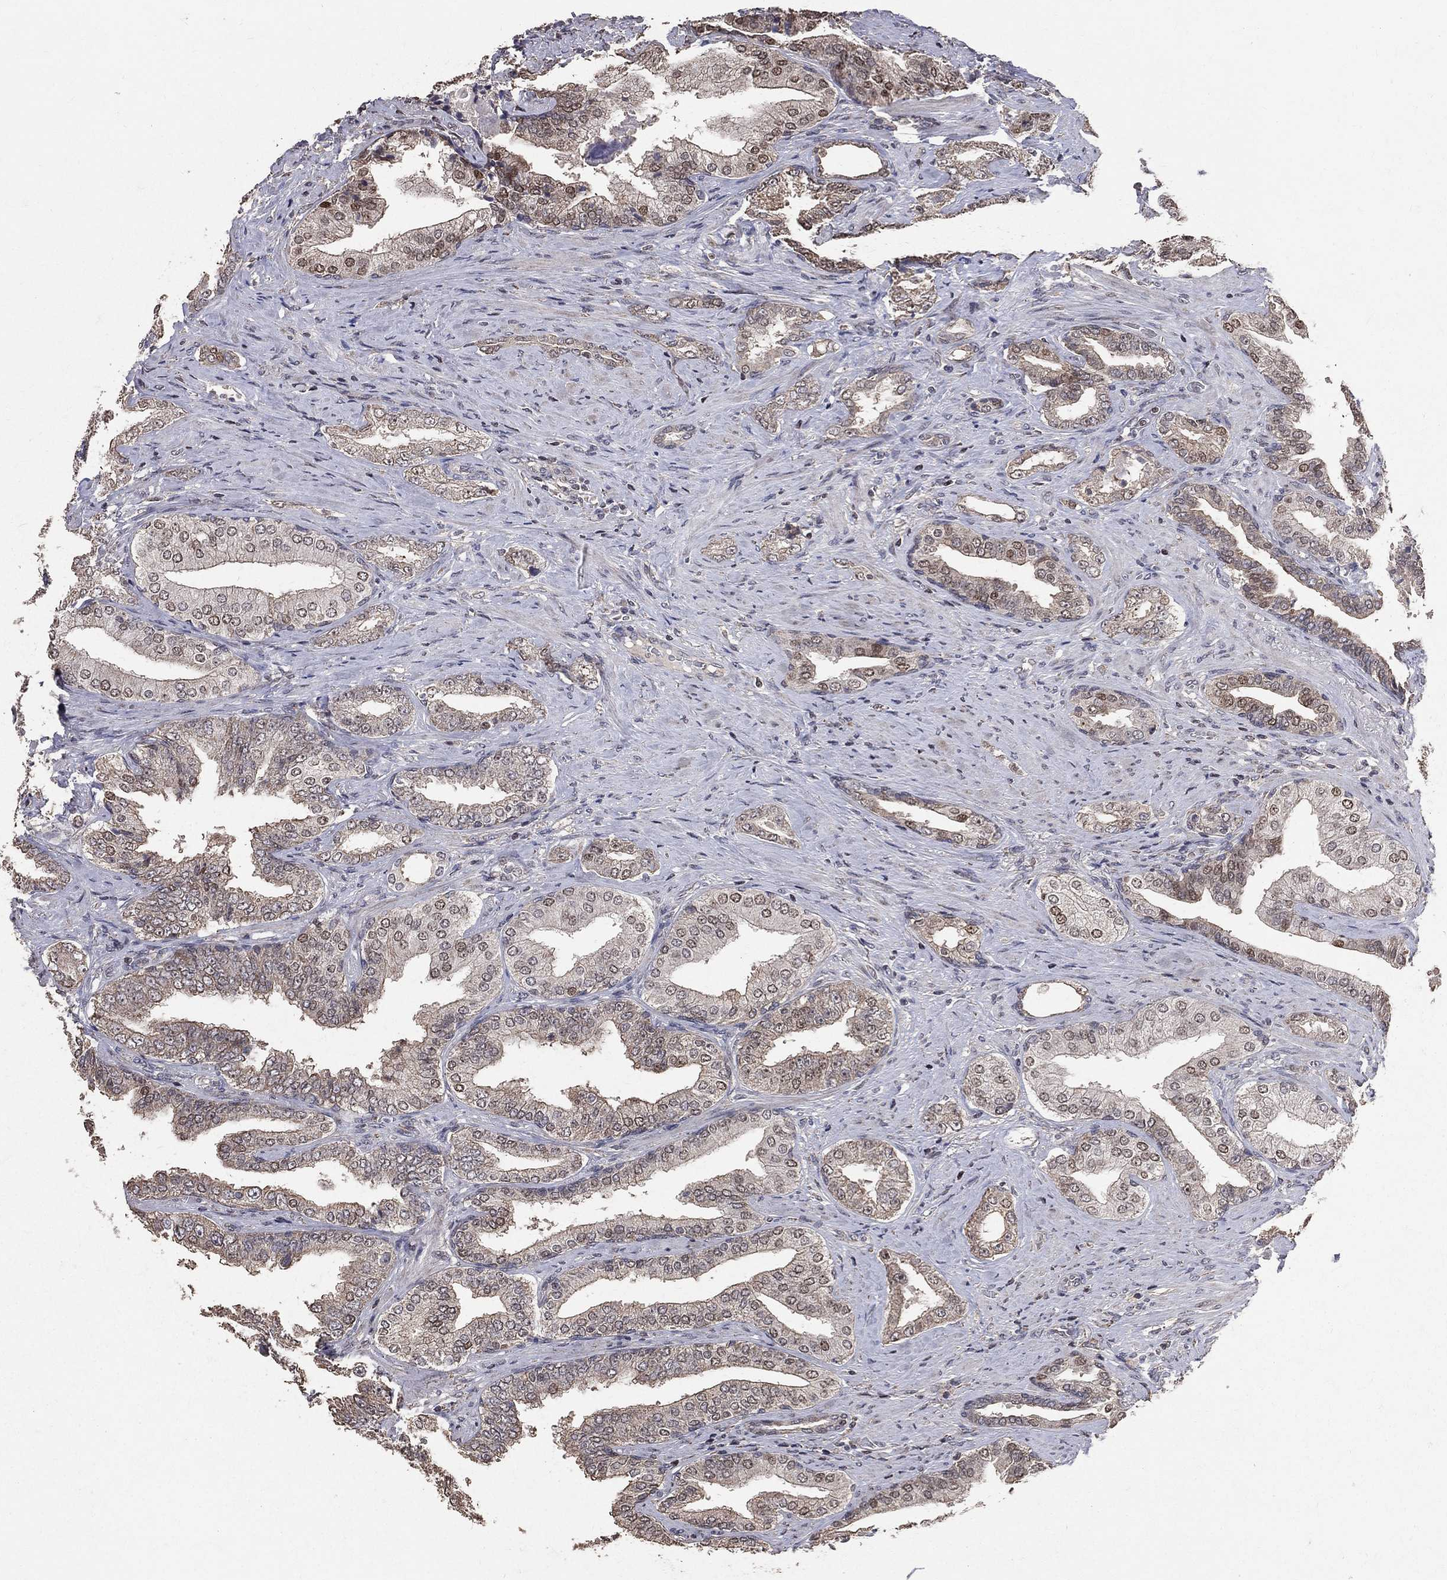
{"staining": {"intensity": "weak", "quantity": "25%-75%", "location": "cytoplasmic/membranous"}, "tissue": "prostate cancer", "cell_type": "Tumor cells", "image_type": "cancer", "snomed": [{"axis": "morphology", "description": "Adenocarcinoma, Low grade"}, {"axis": "topography", "description": "Prostate and seminal vesicle, NOS"}], "caption": "Protein expression analysis of human prostate adenocarcinoma (low-grade) reveals weak cytoplasmic/membranous expression in approximately 25%-75% of tumor cells. Using DAB (3,3'-diaminobenzidine) (brown) and hematoxylin (blue) stains, captured at high magnification using brightfield microscopy.", "gene": "LY6K", "patient": {"sex": "male", "age": 61}}